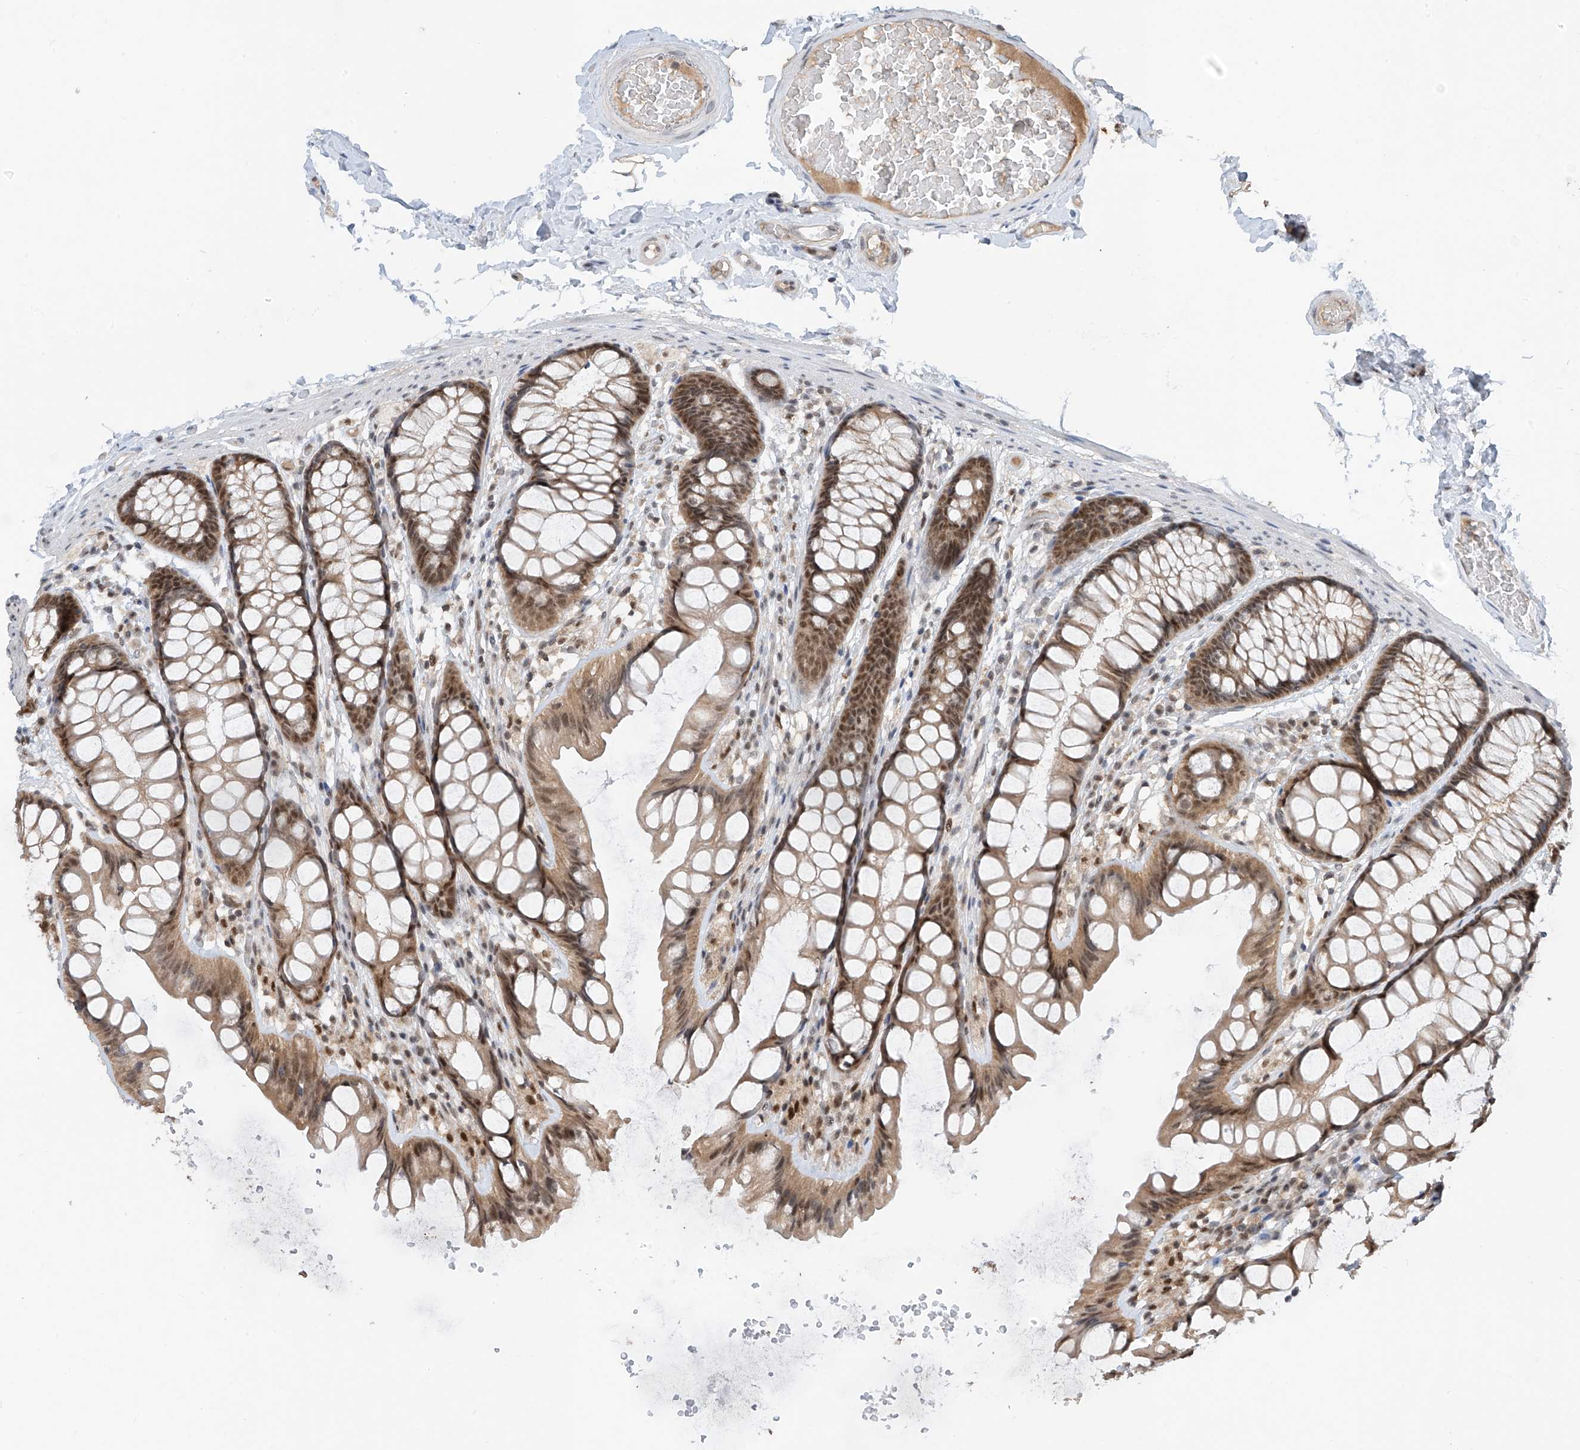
{"staining": {"intensity": "weak", "quantity": ">75%", "location": "cytoplasmic/membranous,nuclear"}, "tissue": "colon", "cell_type": "Endothelial cells", "image_type": "normal", "snomed": [{"axis": "morphology", "description": "Normal tissue, NOS"}, {"axis": "topography", "description": "Colon"}], "caption": "Protein staining demonstrates weak cytoplasmic/membranous,nuclear expression in about >75% of endothelial cells in normal colon.", "gene": "RPAIN", "patient": {"sex": "male", "age": 47}}